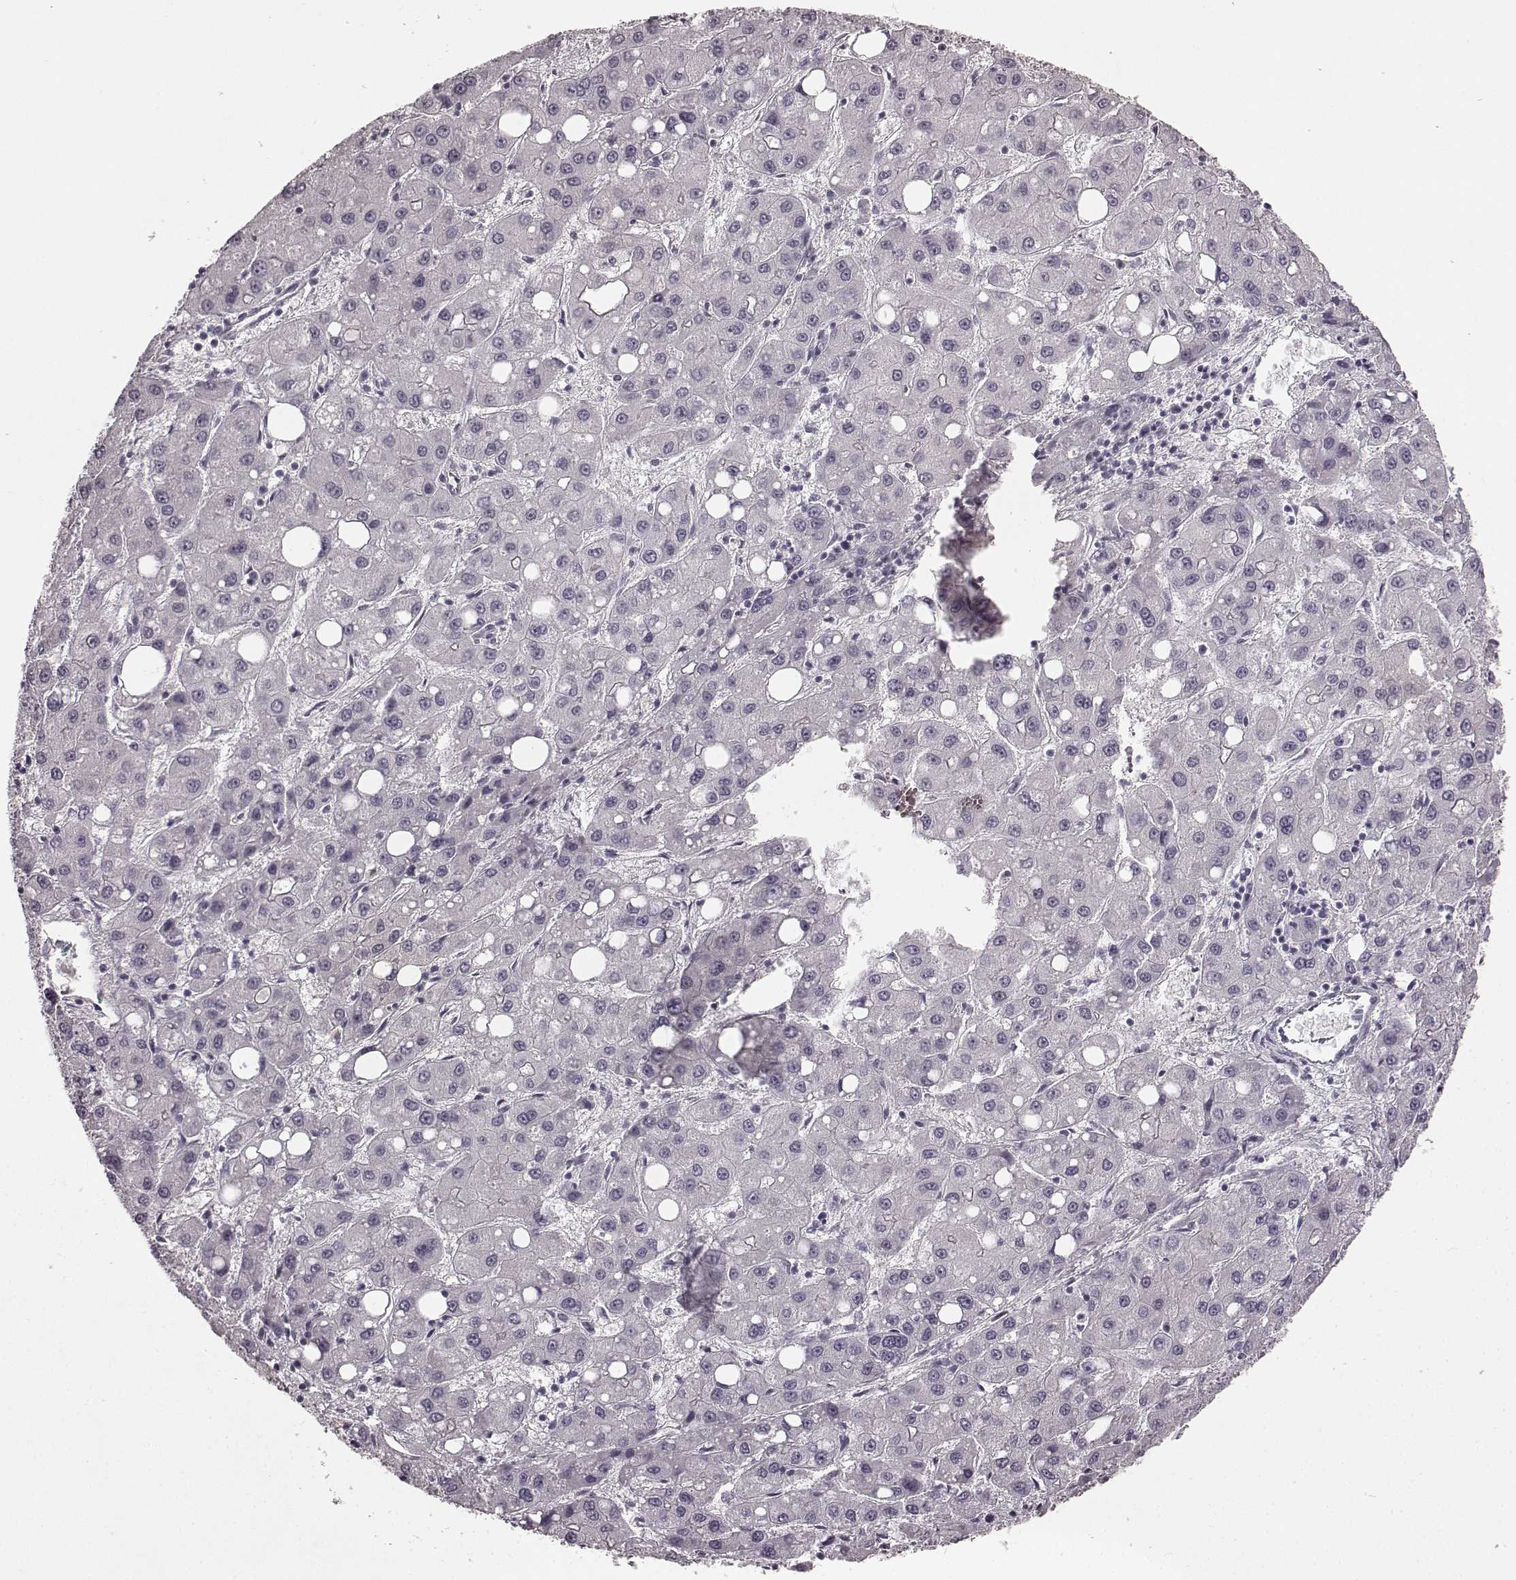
{"staining": {"intensity": "negative", "quantity": "none", "location": "none"}, "tissue": "liver cancer", "cell_type": "Tumor cells", "image_type": "cancer", "snomed": [{"axis": "morphology", "description": "Carcinoma, Hepatocellular, NOS"}, {"axis": "topography", "description": "Liver"}], "caption": "A high-resolution photomicrograph shows IHC staining of hepatocellular carcinoma (liver), which demonstrates no significant positivity in tumor cells. (Stains: DAB (3,3'-diaminobenzidine) immunohistochemistry with hematoxylin counter stain, Microscopy: brightfield microscopy at high magnification).", "gene": "RIT2", "patient": {"sex": "male", "age": 73}}